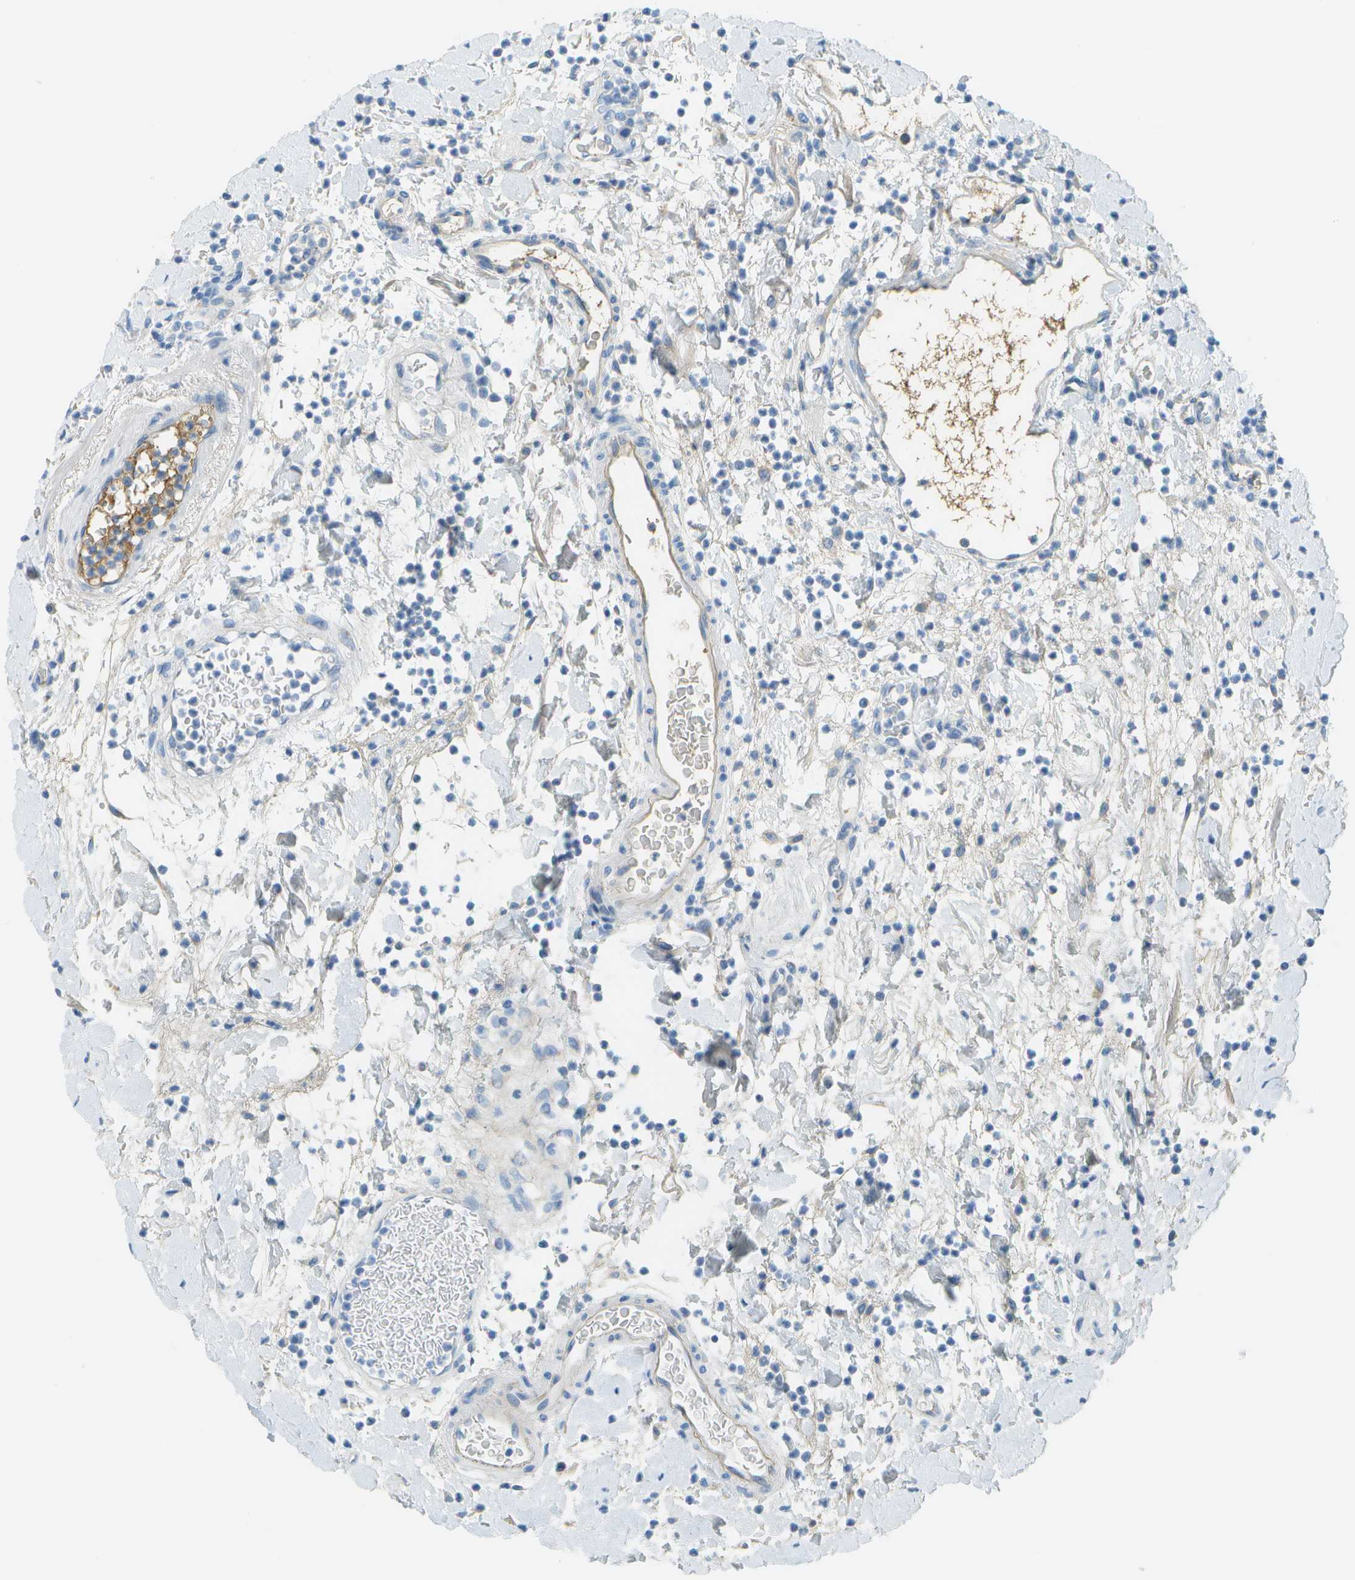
{"staining": {"intensity": "negative", "quantity": "none", "location": "none"}, "tissue": "stomach", "cell_type": "Glandular cells", "image_type": "normal", "snomed": [{"axis": "morphology", "description": "Normal tissue, NOS"}, {"axis": "topography", "description": "Stomach, upper"}], "caption": "Micrograph shows no protein positivity in glandular cells of unremarkable stomach. Brightfield microscopy of immunohistochemistry (IHC) stained with DAB (3,3'-diaminobenzidine) (brown) and hematoxylin (blue), captured at high magnification.", "gene": "C1S", "patient": {"sex": "male", "age": 68}}